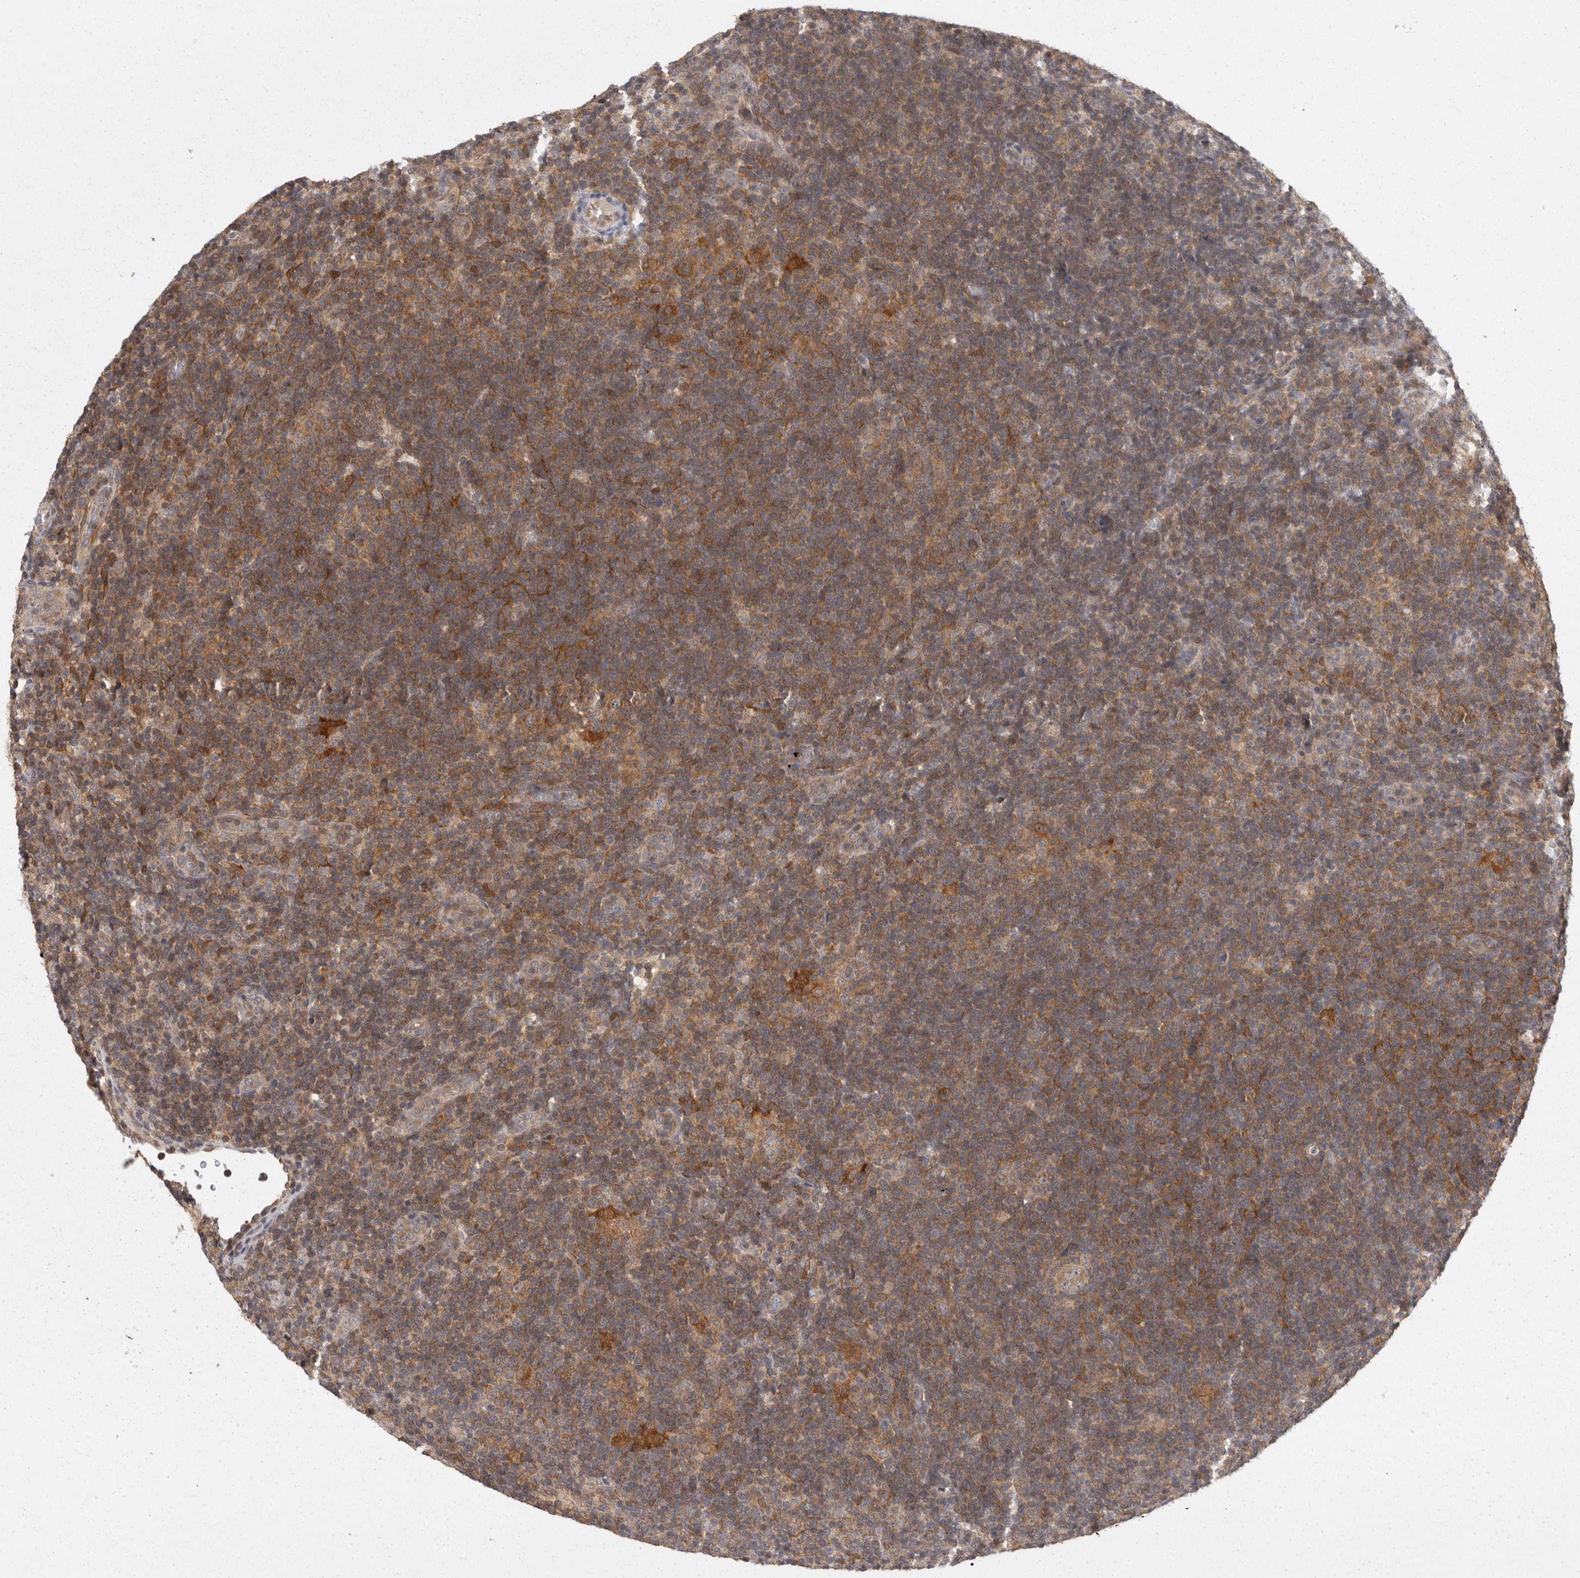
{"staining": {"intensity": "moderate", "quantity": ">75%", "location": "cytoplasmic/membranous"}, "tissue": "lymphoma", "cell_type": "Tumor cells", "image_type": "cancer", "snomed": [{"axis": "morphology", "description": "Hodgkin's disease, NOS"}, {"axis": "topography", "description": "Lymph node"}], "caption": "Immunohistochemistry (IHC) micrograph of human lymphoma stained for a protein (brown), which exhibits medium levels of moderate cytoplasmic/membranous staining in about >75% of tumor cells.", "gene": "ACAT2", "patient": {"sex": "female", "age": 57}}